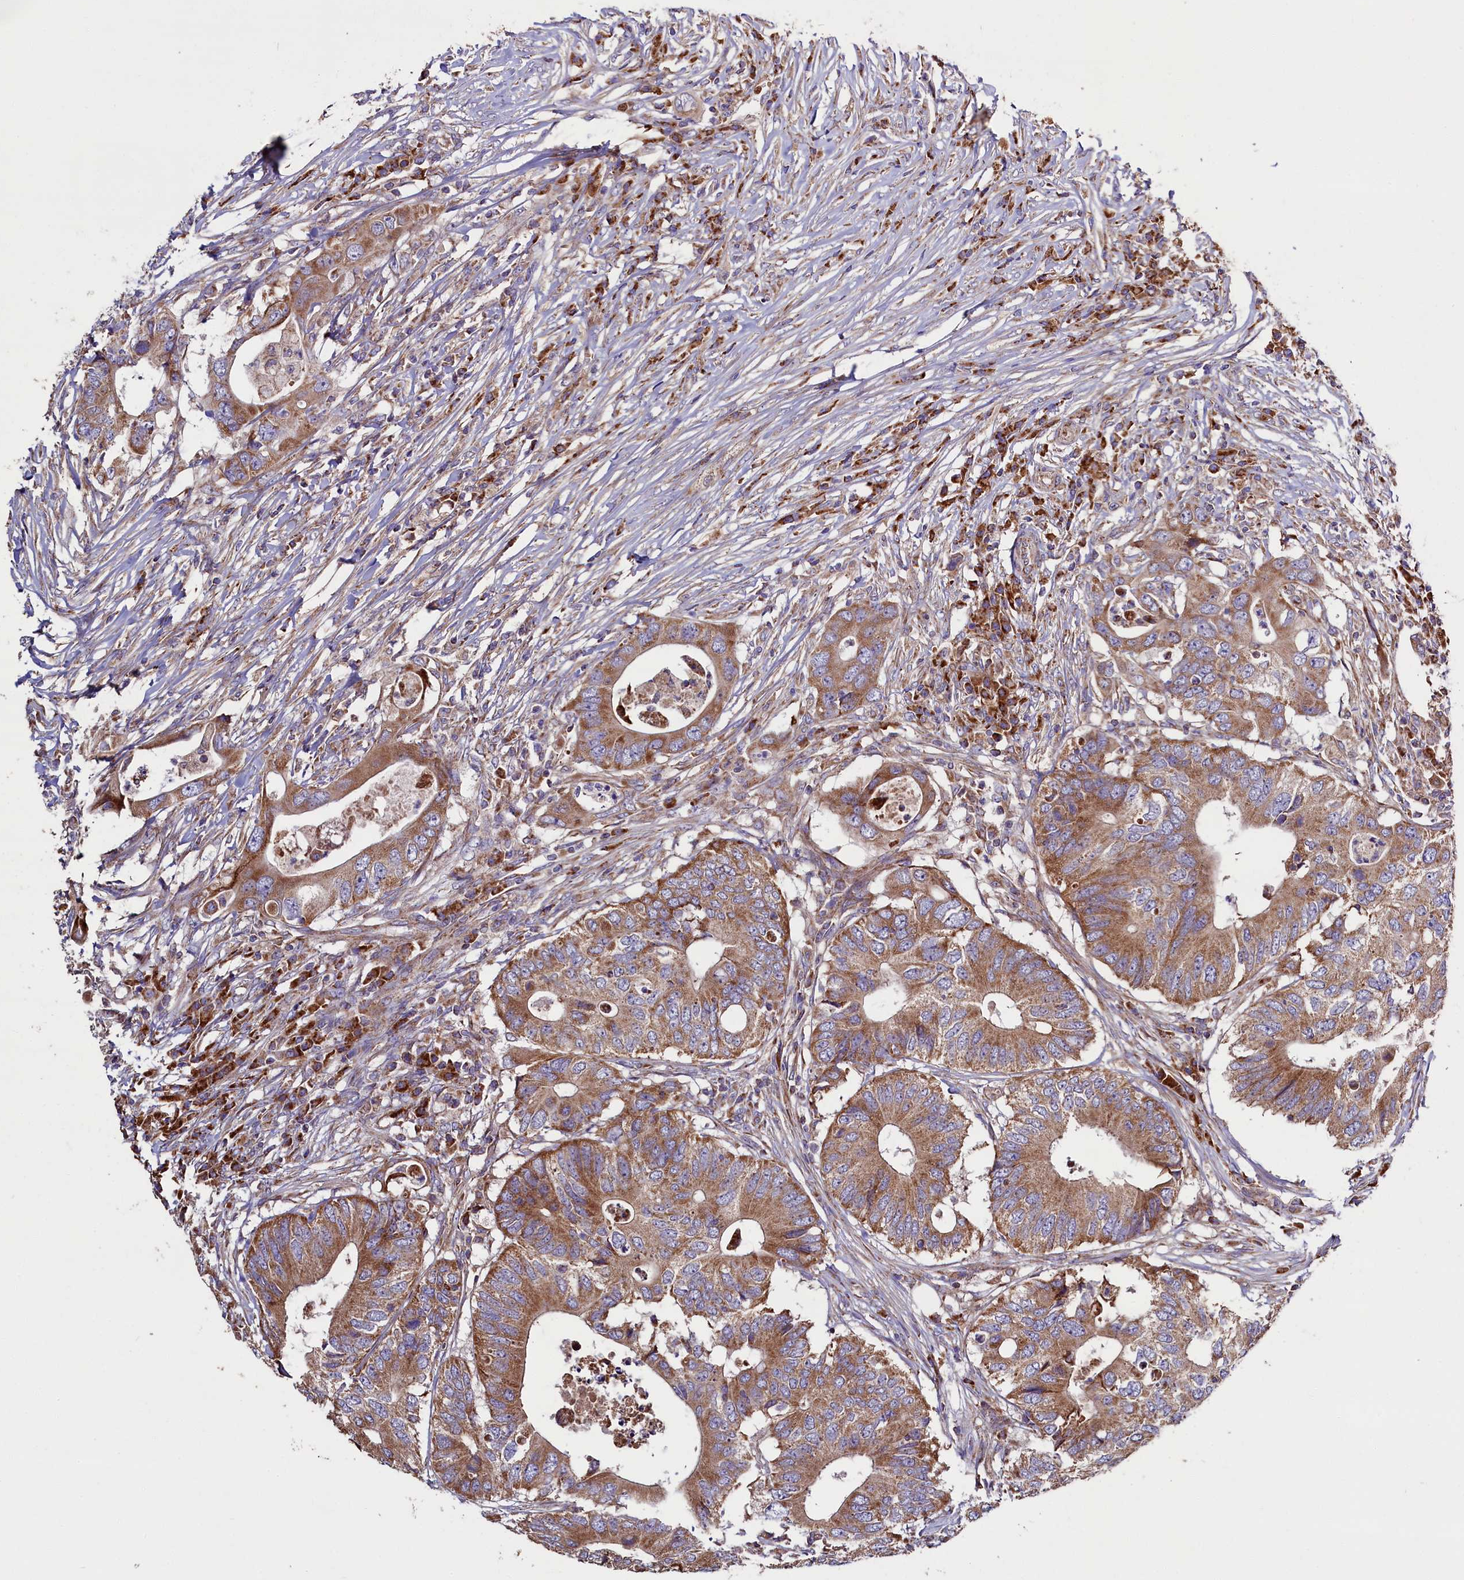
{"staining": {"intensity": "moderate", "quantity": ">75%", "location": "cytoplasmic/membranous"}, "tissue": "colorectal cancer", "cell_type": "Tumor cells", "image_type": "cancer", "snomed": [{"axis": "morphology", "description": "Adenocarcinoma, NOS"}, {"axis": "topography", "description": "Colon"}], "caption": "Brown immunohistochemical staining in colorectal cancer (adenocarcinoma) demonstrates moderate cytoplasmic/membranous staining in about >75% of tumor cells. The staining was performed using DAB to visualize the protein expression in brown, while the nuclei were stained in blue with hematoxylin (Magnification: 20x).", "gene": "ZSWIM1", "patient": {"sex": "male", "age": 71}}